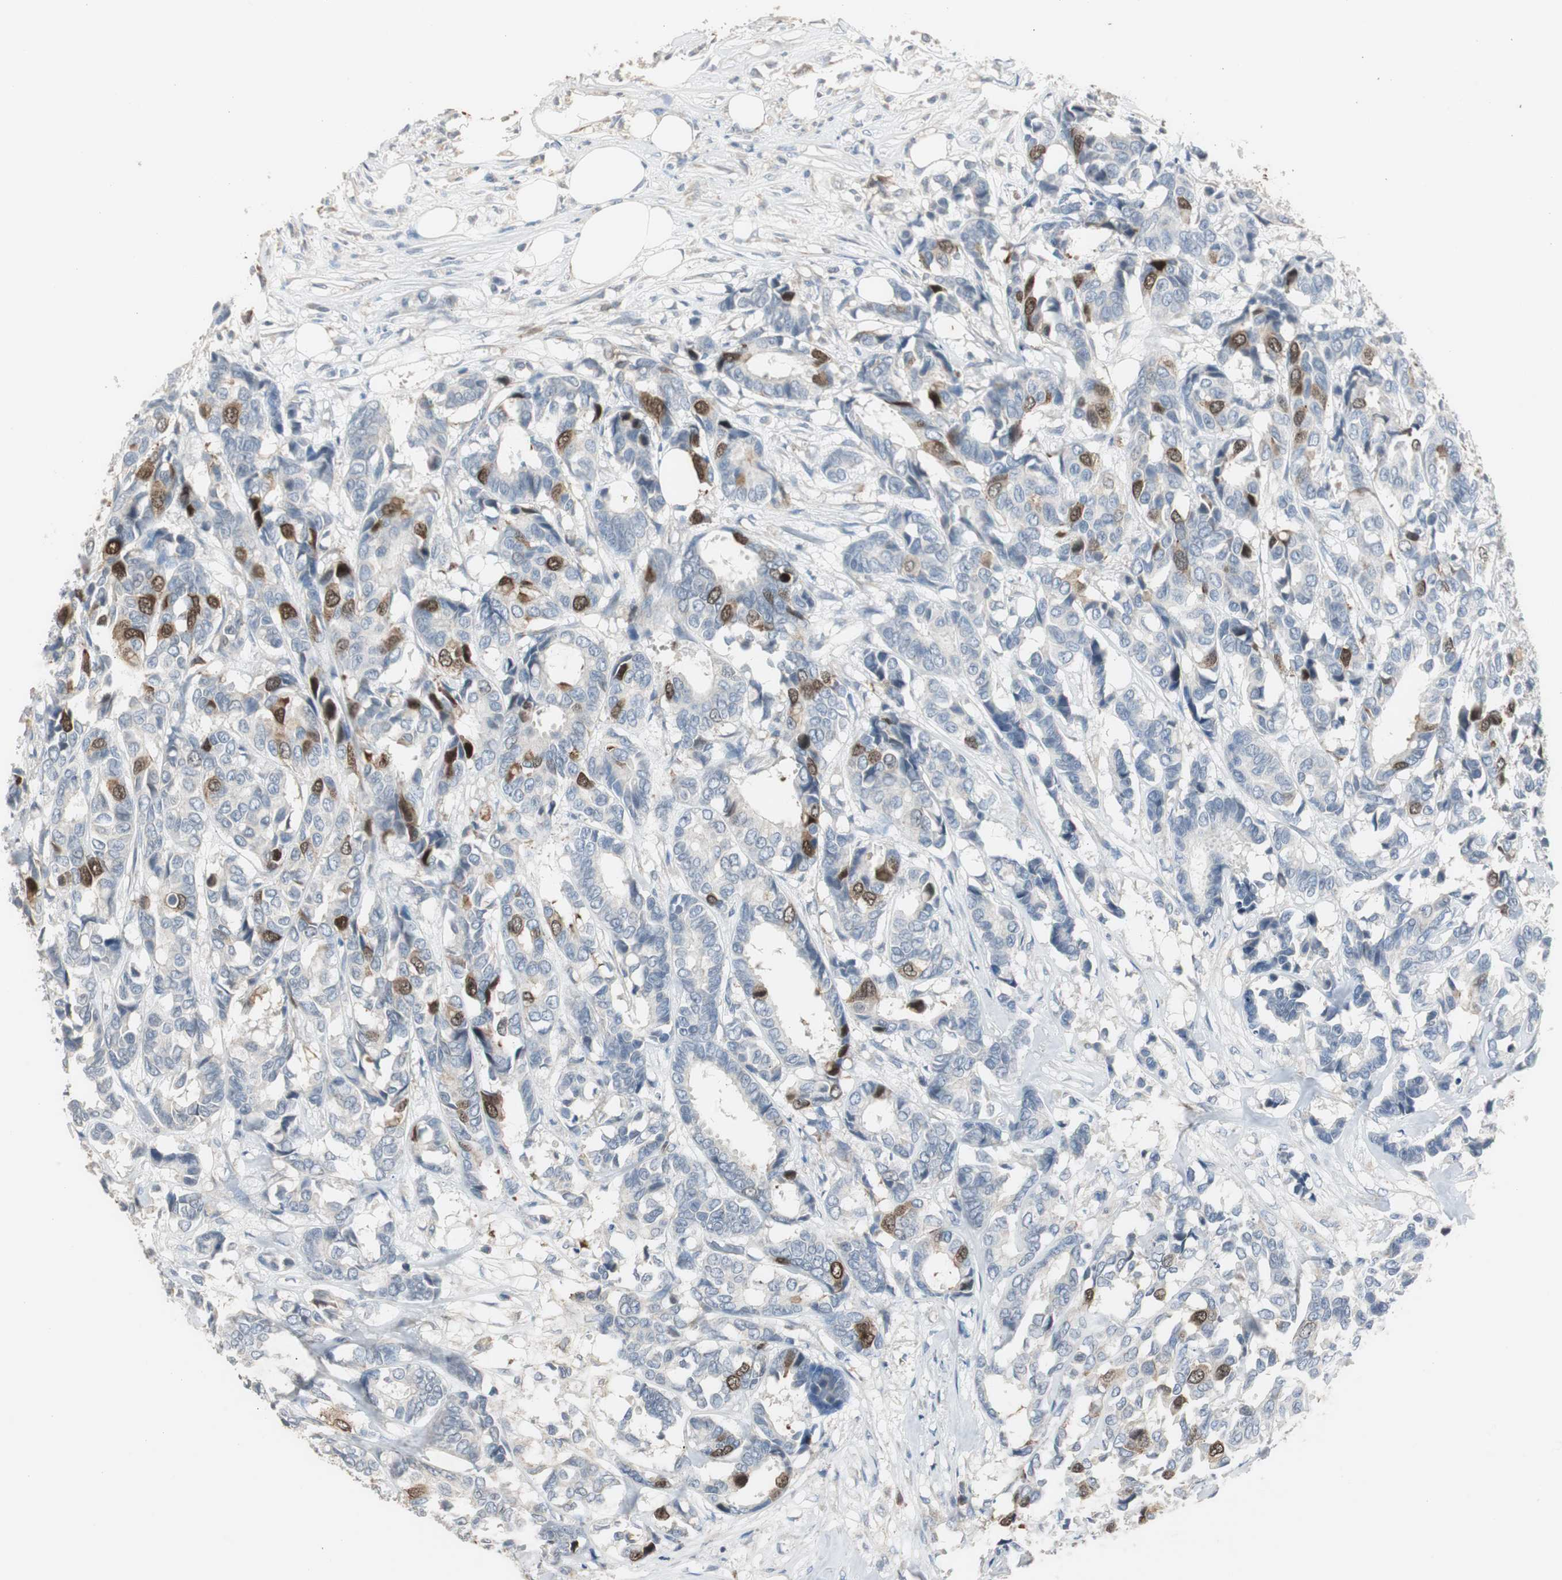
{"staining": {"intensity": "strong", "quantity": "<25%", "location": "cytoplasmic/membranous"}, "tissue": "breast cancer", "cell_type": "Tumor cells", "image_type": "cancer", "snomed": [{"axis": "morphology", "description": "Duct carcinoma"}, {"axis": "topography", "description": "Breast"}], "caption": "IHC histopathology image of neoplastic tissue: human breast cancer stained using immunohistochemistry (IHC) shows medium levels of strong protein expression localized specifically in the cytoplasmic/membranous of tumor cells, appearing as a cytoplasmic/membranous brown color.", "gene": "TK1", "patient": {"sex": "female", "age": 87}}